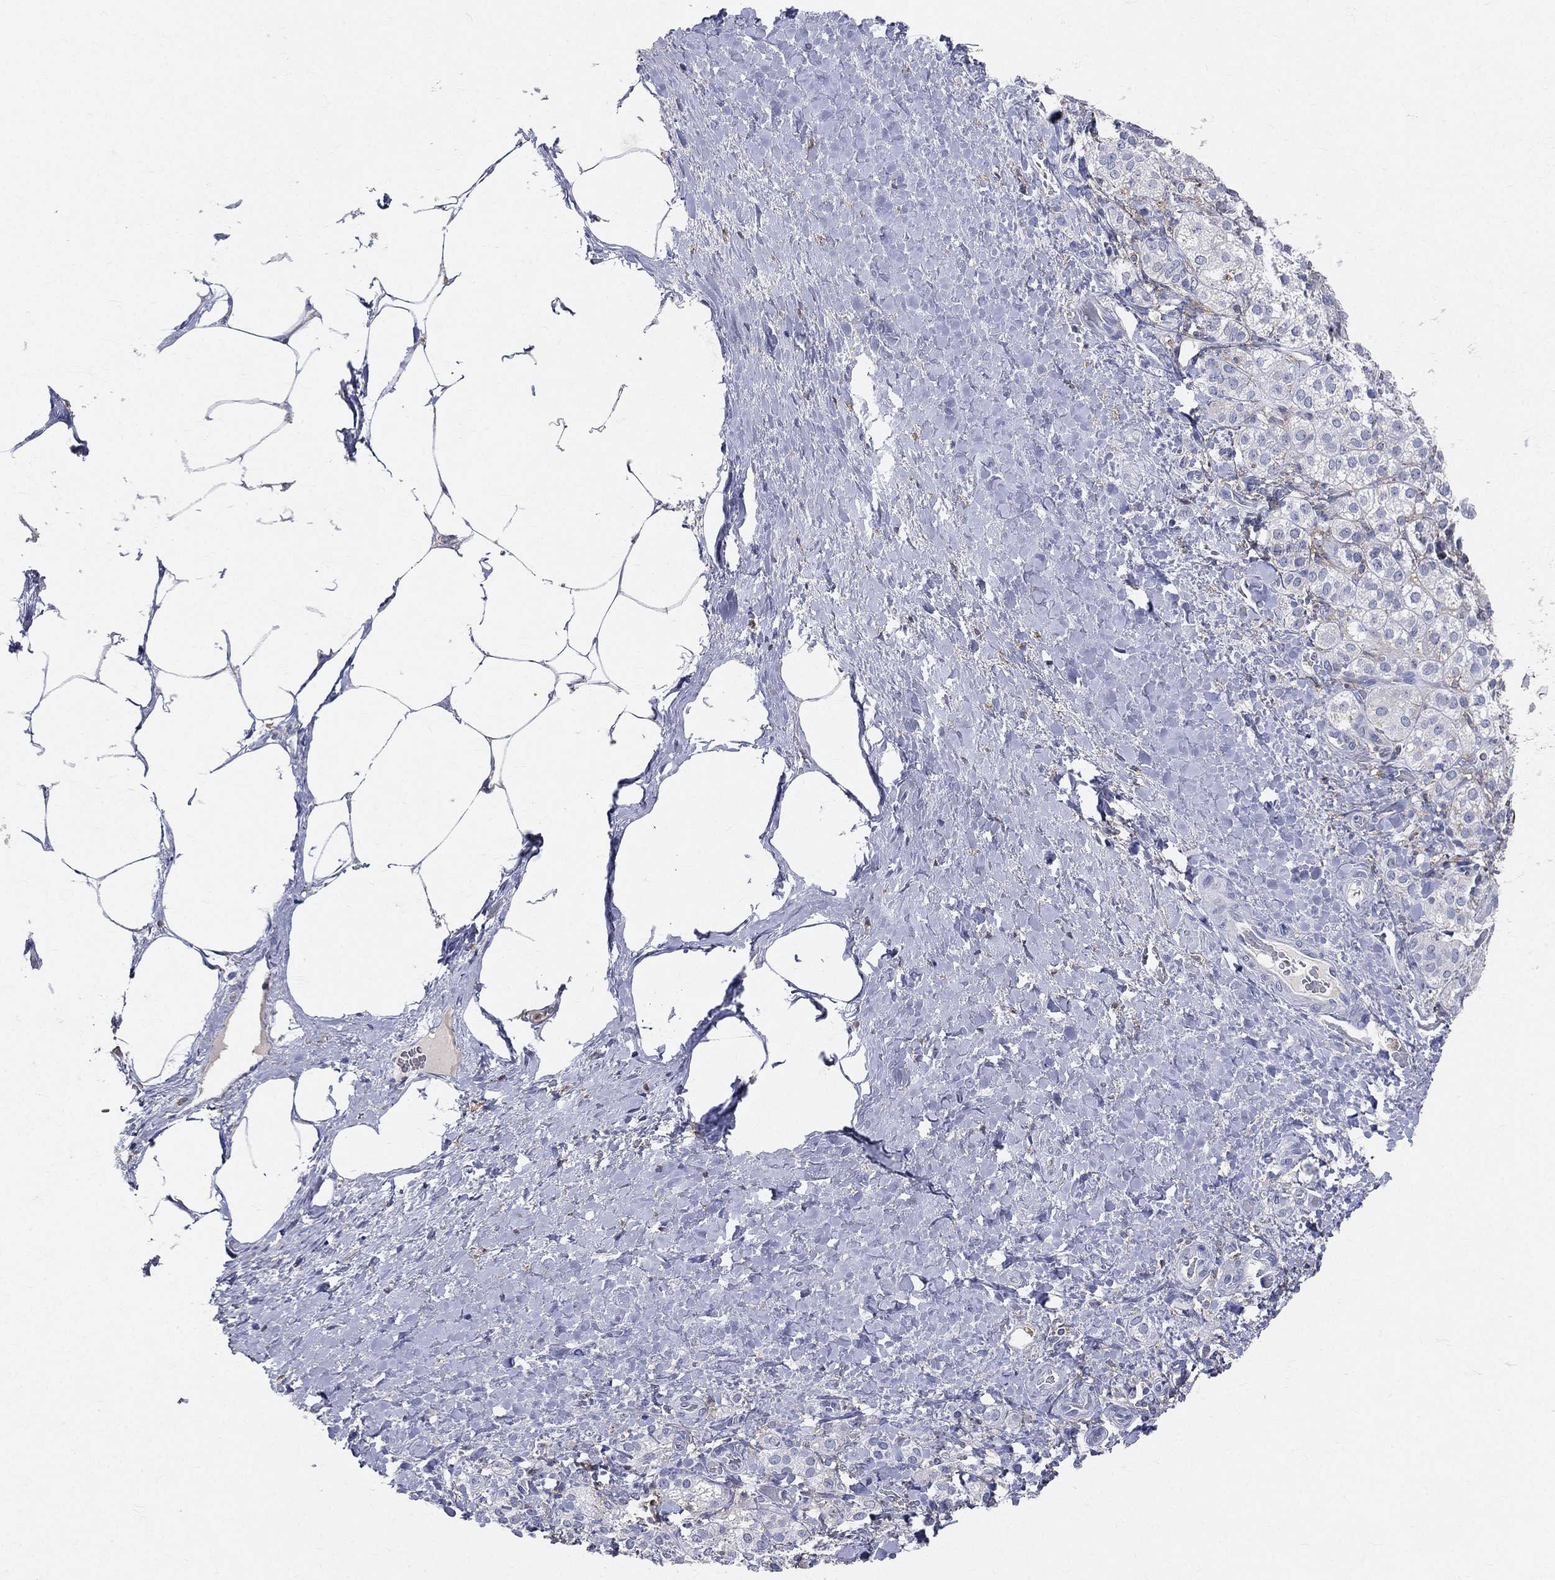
{"staining": {"intensity": "negative", "quantity": "none", "location": "none"}, "tissue": "adrenal gland", "cell_type": "Glandular cells", "image_type": "normal", "snomed": [{"axis": "morphology", "description": "Normal tissue, NOS"}, {"axis": "topography", "description": "Adrenal gland"}], "caption": "Protein analysis of benign adrenal gland exhibits no significant staining in glandular cells. (DAB IHC visualized using brightfield microscopy, high magnification).", "gene": "CD33", "patient": {"sex": "male", "age": 57}}